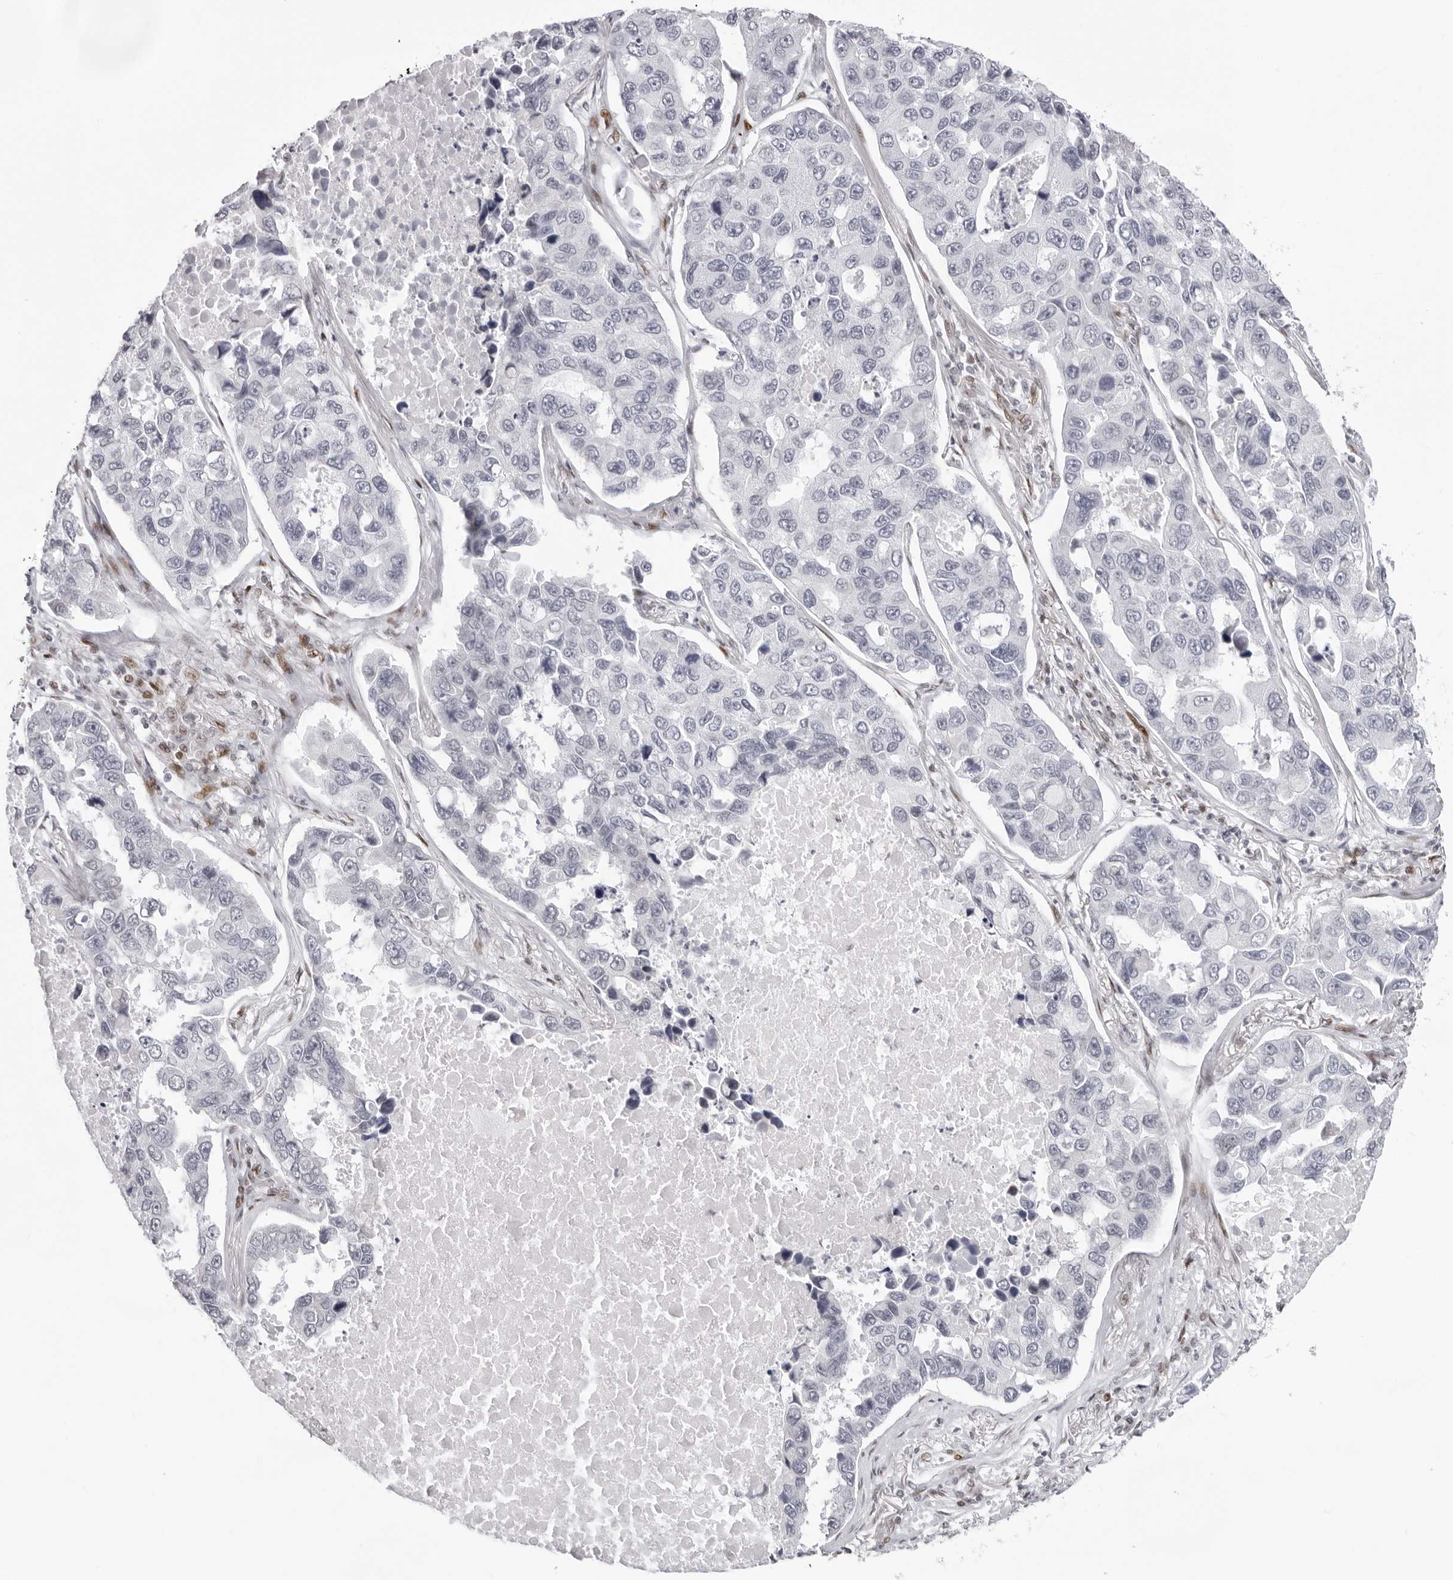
{"staining": {"intensity": "negative", "quantity": "none", "location": "none"}, "tissue": "lung cancer", "cell_type": "Tumor cells", "image_type": "cancer", "snomed": [{"axis": "morphology", "description": "Adenocarcinoma, NOS"}, {"axis": "topography", "description": "Lung"}], "caption": "The IHC photomicrograph has no significant staining in tumor cells of lung cancer tissue.", "gene": "NTPCR", "patient": {"sex": "male", "age": 64}}